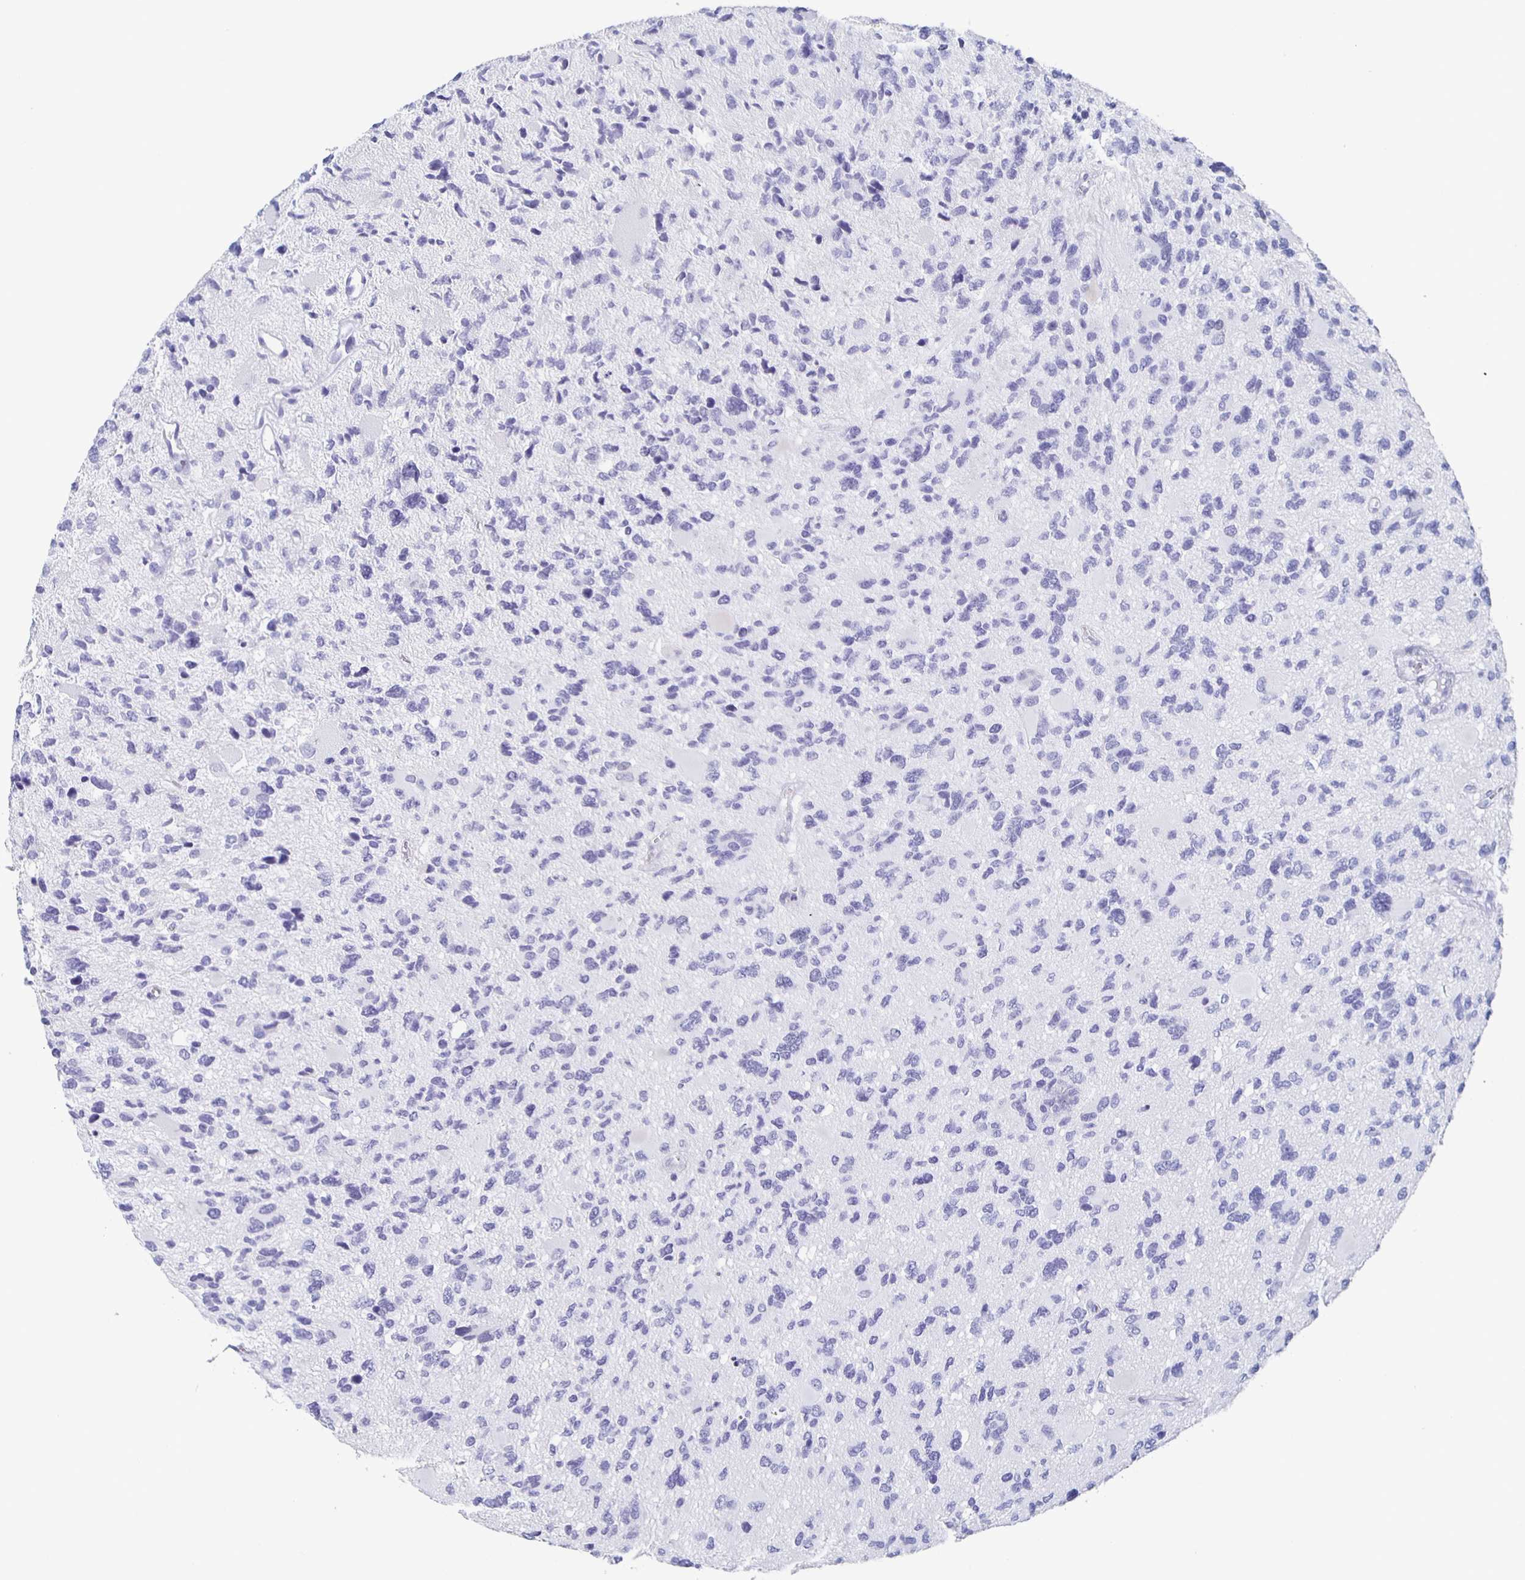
{"staining": {"intensity": "negative", "quantity": "none", "location": "none"}, "tissue": "glioma", "cell_type": "Tumor cells", "image_type": "cancer", "snomed": [{"axis": "morphology", "description": "Glioma, malignant, High grade"}, {"axis": "topography", "description": "Brain"}], "caption": "This is an immunohistochemistry histopathology image of glioma. There is no positivity in tumor cells.", "gene": "CCDC17", "patient": {"sex": "female", "age": 11}}